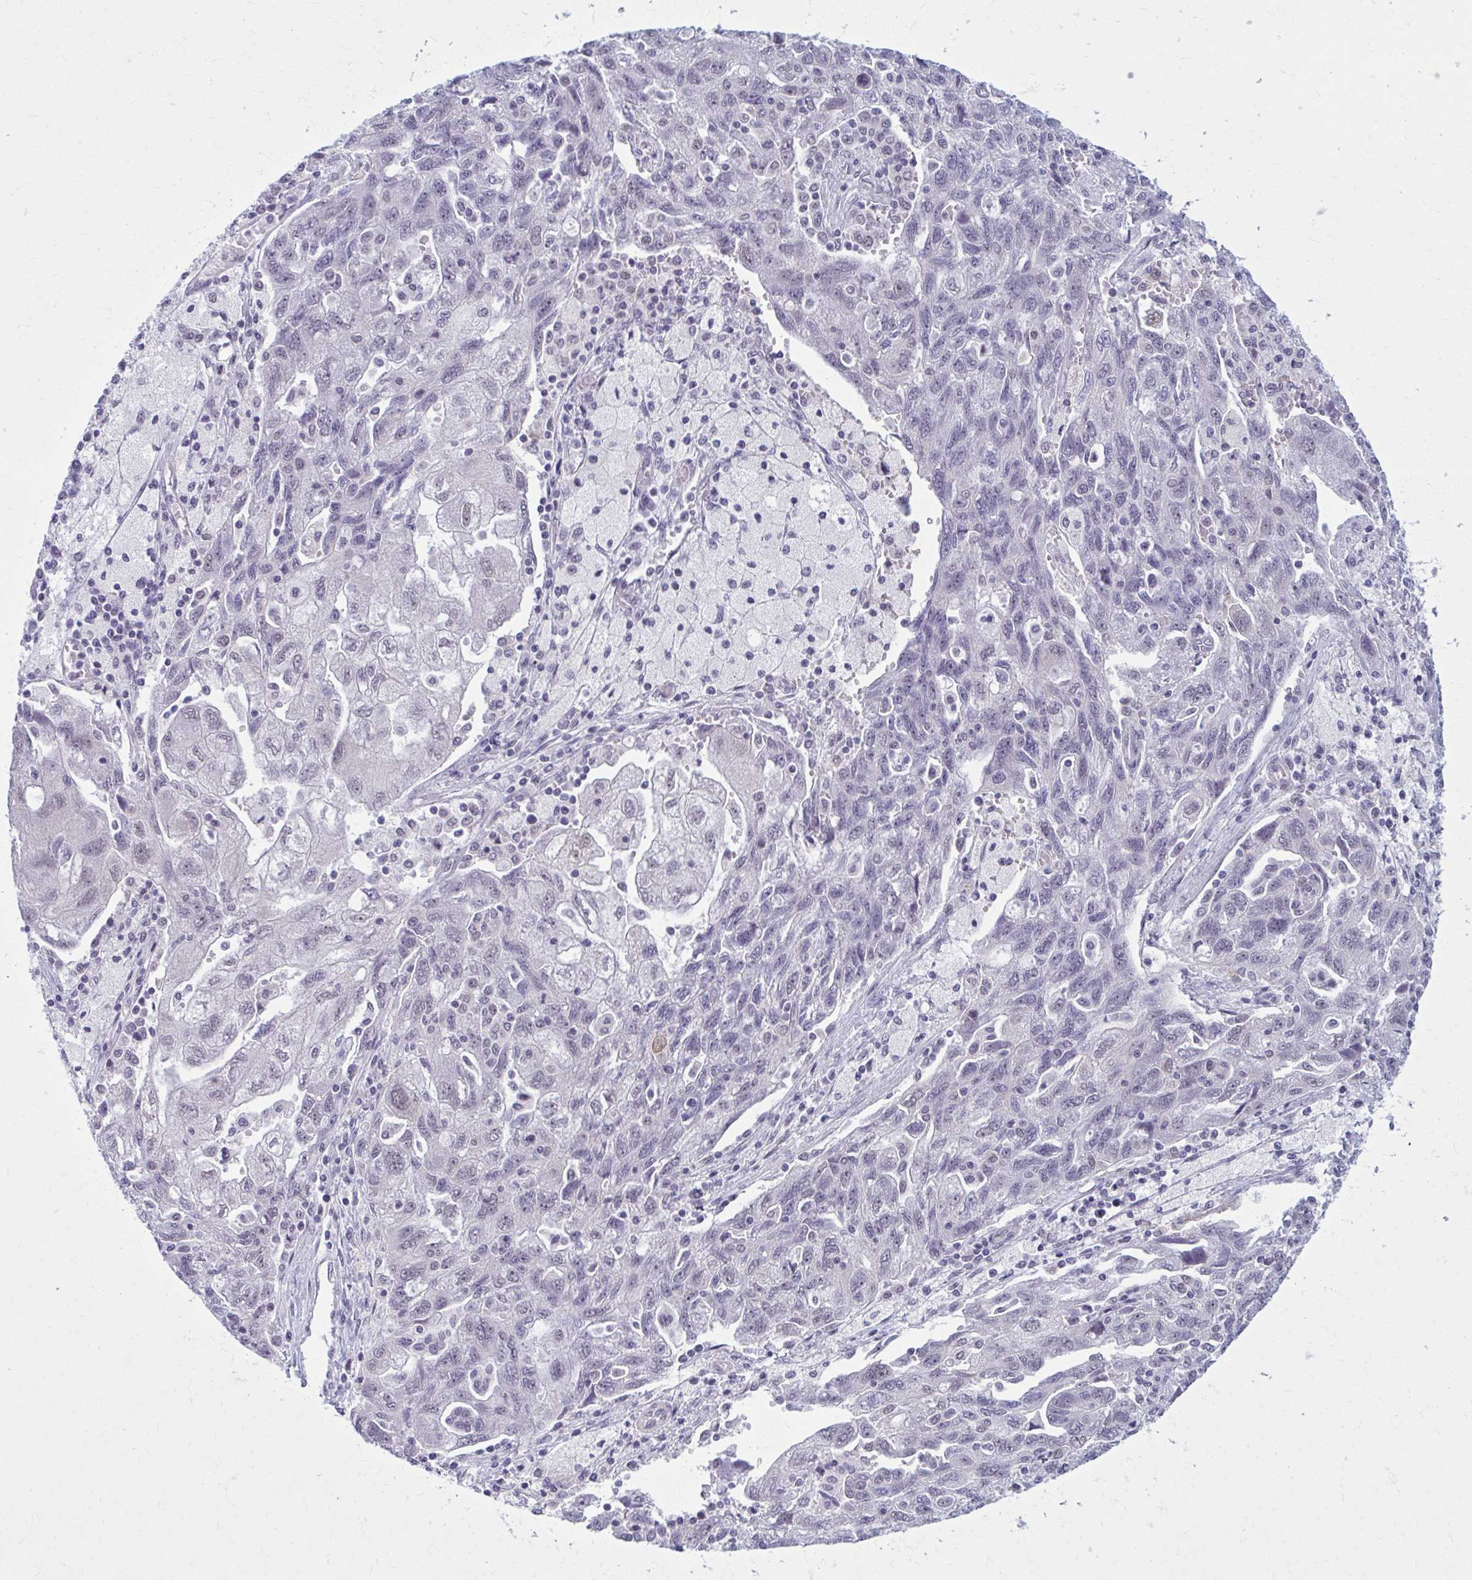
{"staining": {"intensity": "negative", "quantity": "none", "location": "none"}, "tissue": "ovarian cancer", "cell_type": "Tumor cells", "image_type": "cancer", "snomed": [{"axis": "morphology", "description": "Carcinoma, NOS"}, {"axis": "morphology", "description": "Cystadenocarcinoma, serous, NOS"}, {"axis": "topography", "description": "Ovary"}], "caption": "Immunohistochemistry (IHC) histopathology image of neoplastic tissue: ovarian cancer stained with DAB demonstrates no significant protein expression in tumor cells. (Immunohistochemistry, brightfield microscopy, high magnification).", "gene": "NUMBL", "patient": {"sex": "female", "age": 69}}